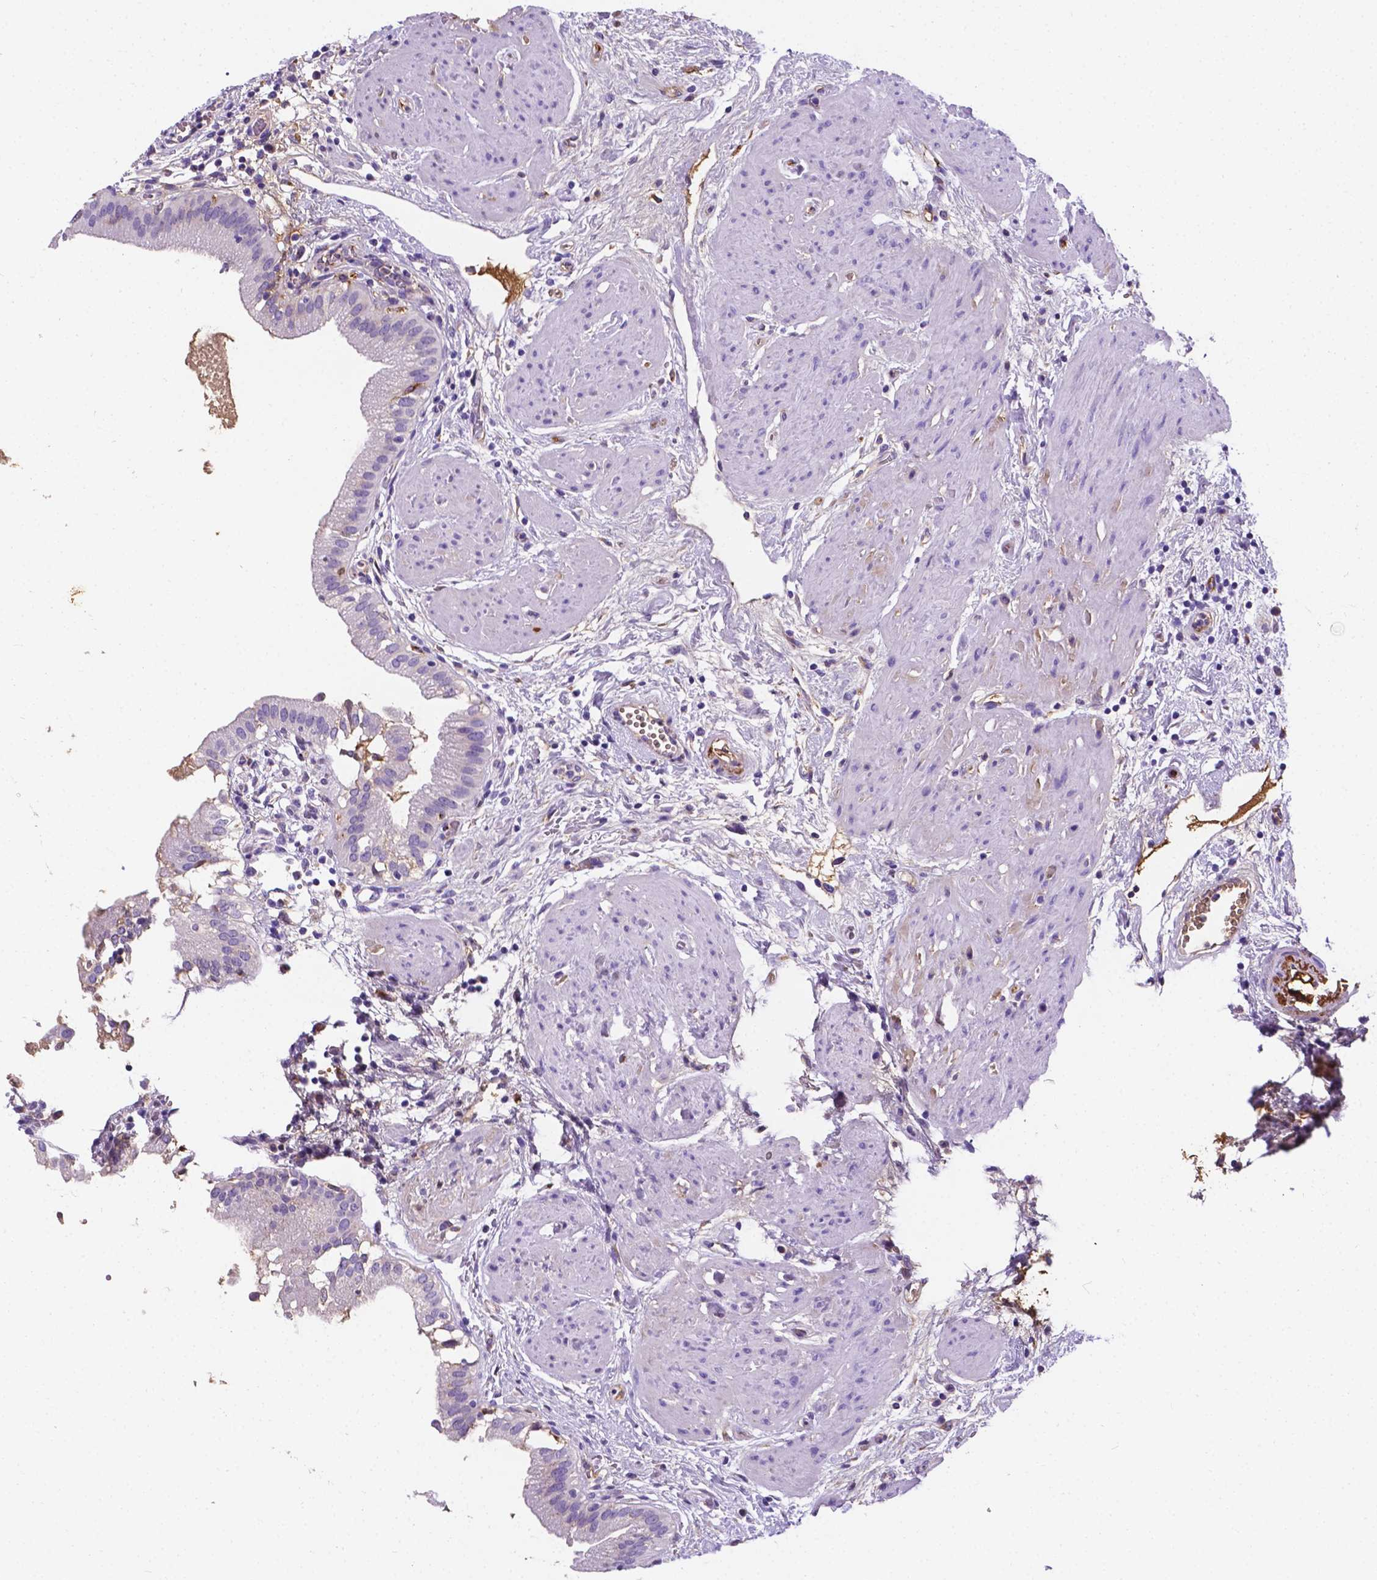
{"staining": {"intensity": "negative", "quantity": "none", "location": "none"}, "tissue": "gallbladder", "cell_type": "Glandular cells", "image_type": "normal", "snomed": [{"axis": "morphology", "description": "Normal tissue, NOS"}, {"axis": "topography", "description": "Gallbladder"}], "caption": "This photomicrograph is of normal gallbladder stained with IHC to label a protein in brown with the nuclei are counter-stained blue. There is no expression in glandular cells. (DAB immunohistochemistry (IHC) visualized using brightfield microscopy, high magnification).", "gene": "APOE", "patient": {"sex": "female", "age": 65}}